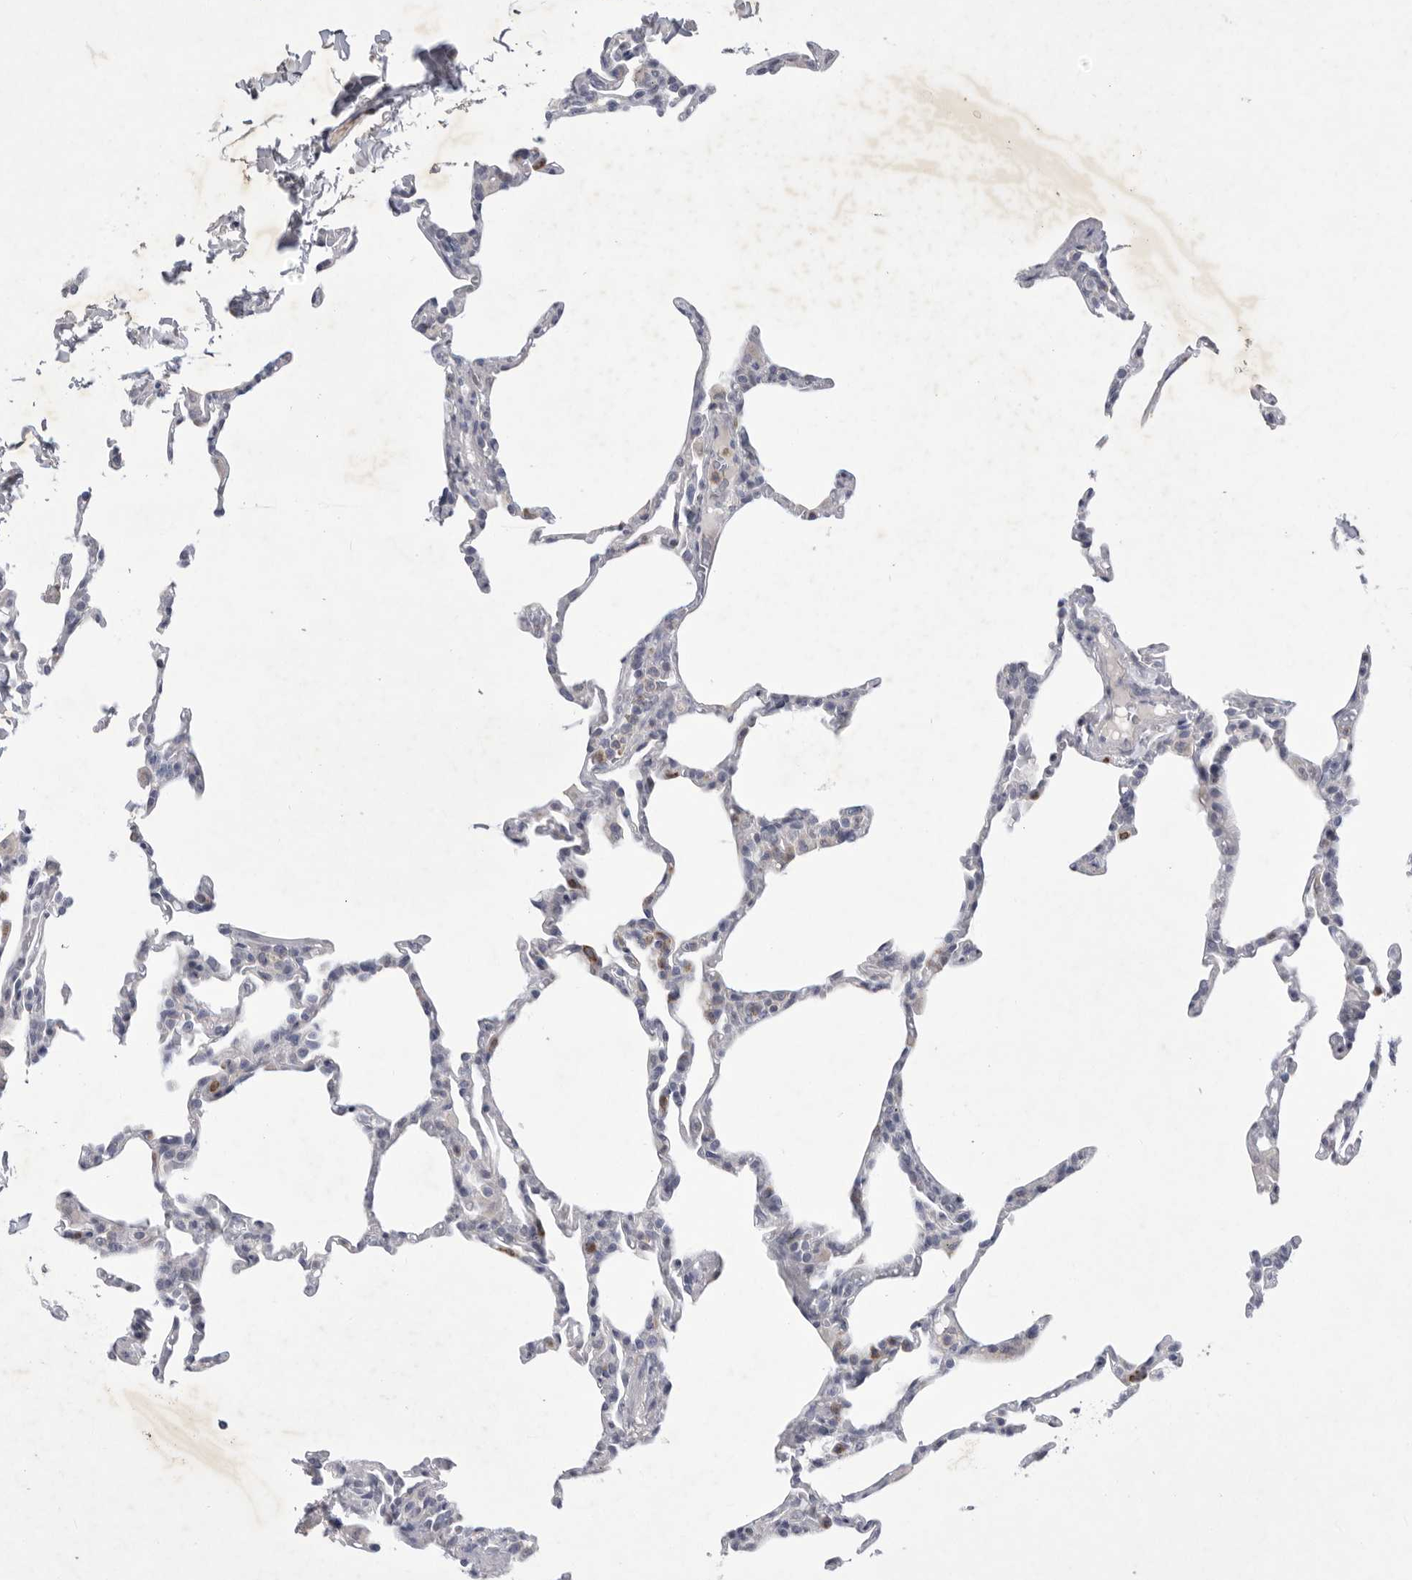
{"staining": {"intensity": "negative", "quantity": "none", "location": "none"}, "tissue": "lung", "cell_type": "Alveolar cells", "image_type": "normal", "snomed": [{"axis": "morphology", "description": "Normal tissue, NOS"}, {"axis": "topography", "description": "Lung"}], "caption": "Image shows no significant protein staining in alveolar cells of normal lung.", "gene": "SIGLEC10", "patient": {"sex": "male", "age": 20}}